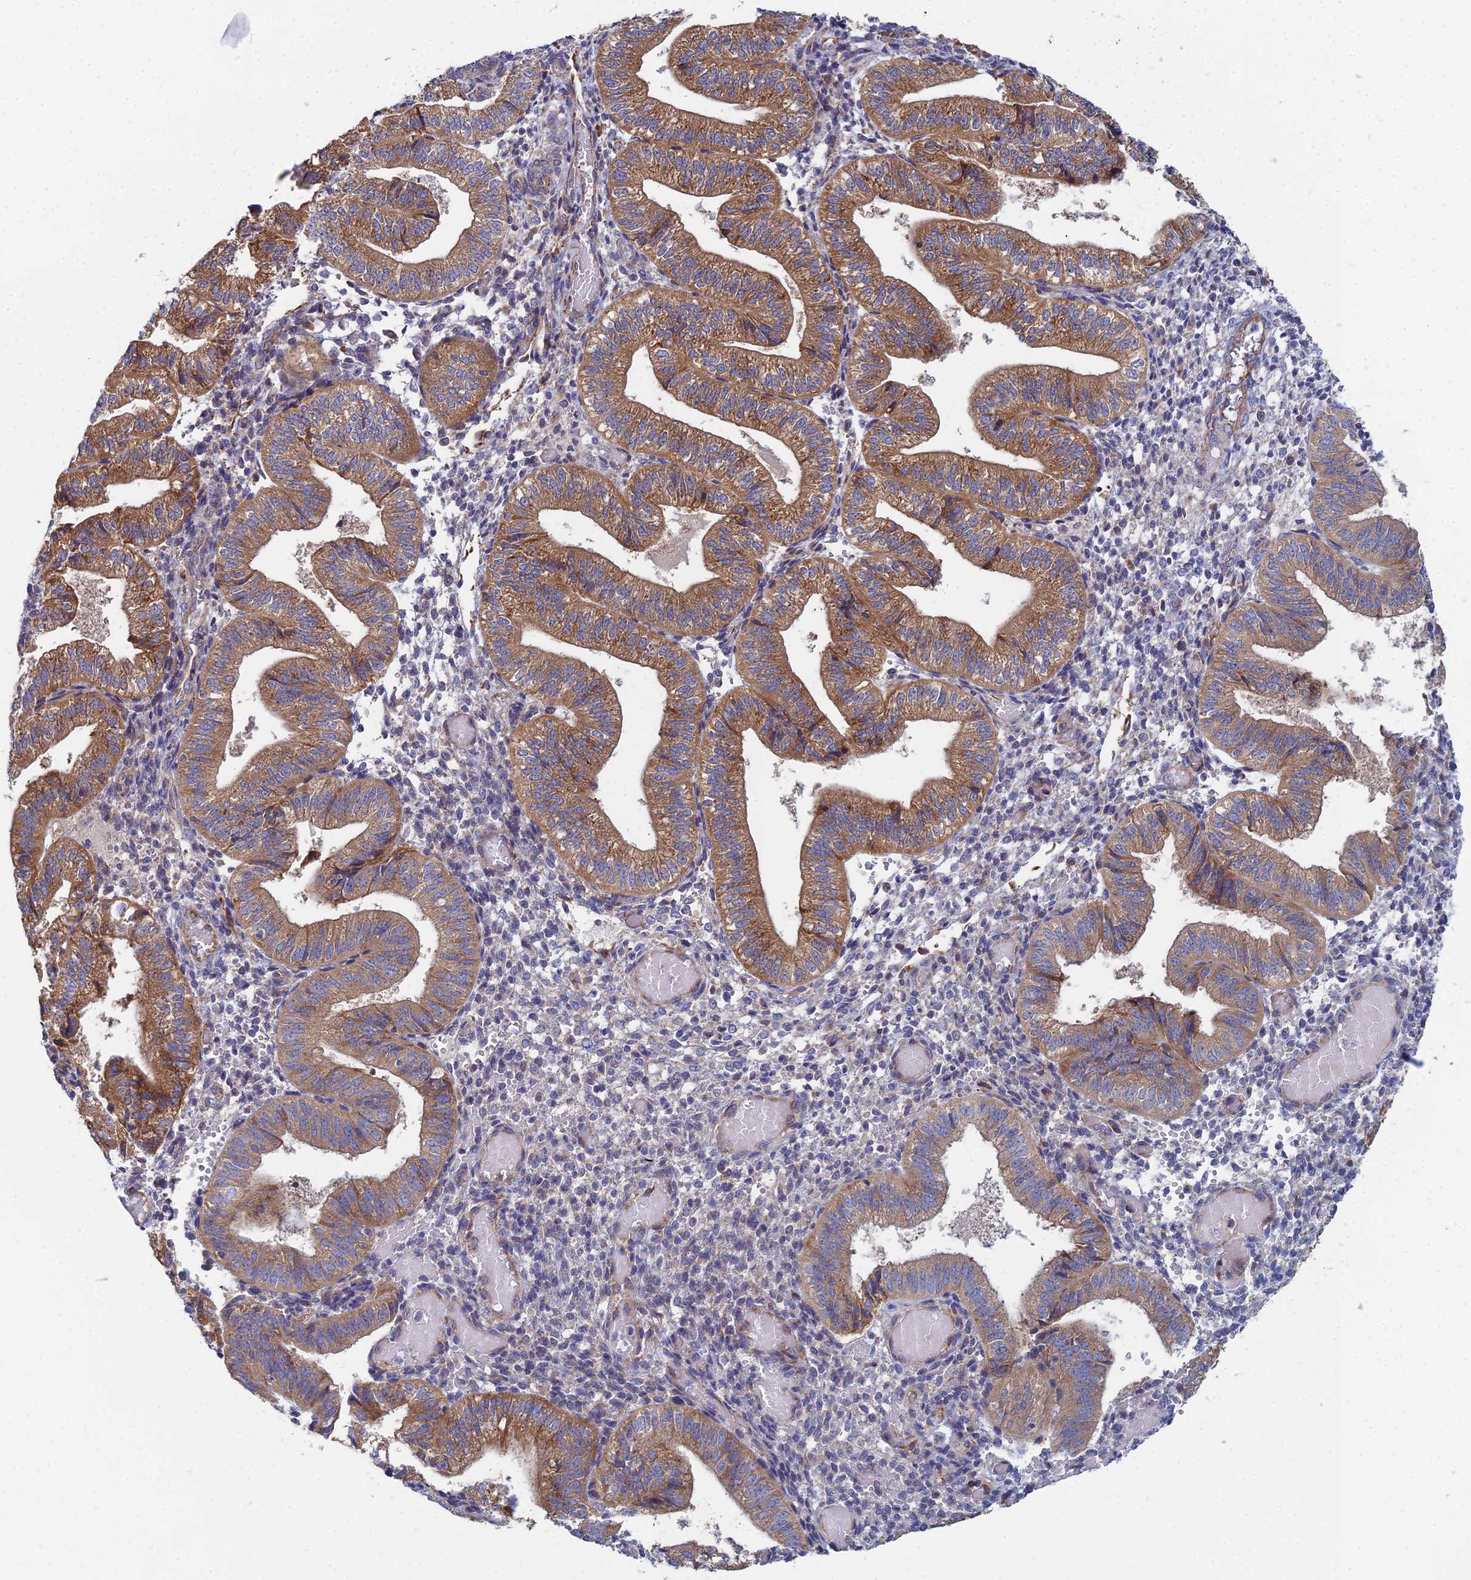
{"staining": {"intensity": "moderate", "quantity": "<25%", "location": "cytoplasmic/membranous"}, "tissue": "endometrium", "cell_type": "Cells in endometrial stroma", "image_type": "normal", "snomed": [{"axis": "morphology", "description": "Normal tissue, NOS"}, {"axis": "topography", "description": "Endometrium"}], "caption": "Endometrium stained for a protein (brown) reveals moderate cytoplasmic/membranous positive positivity in approximately <25% of cells in endometrial stroma.", "gene": "CLCN3", "patient": {"sex": "female", "age": 34}}